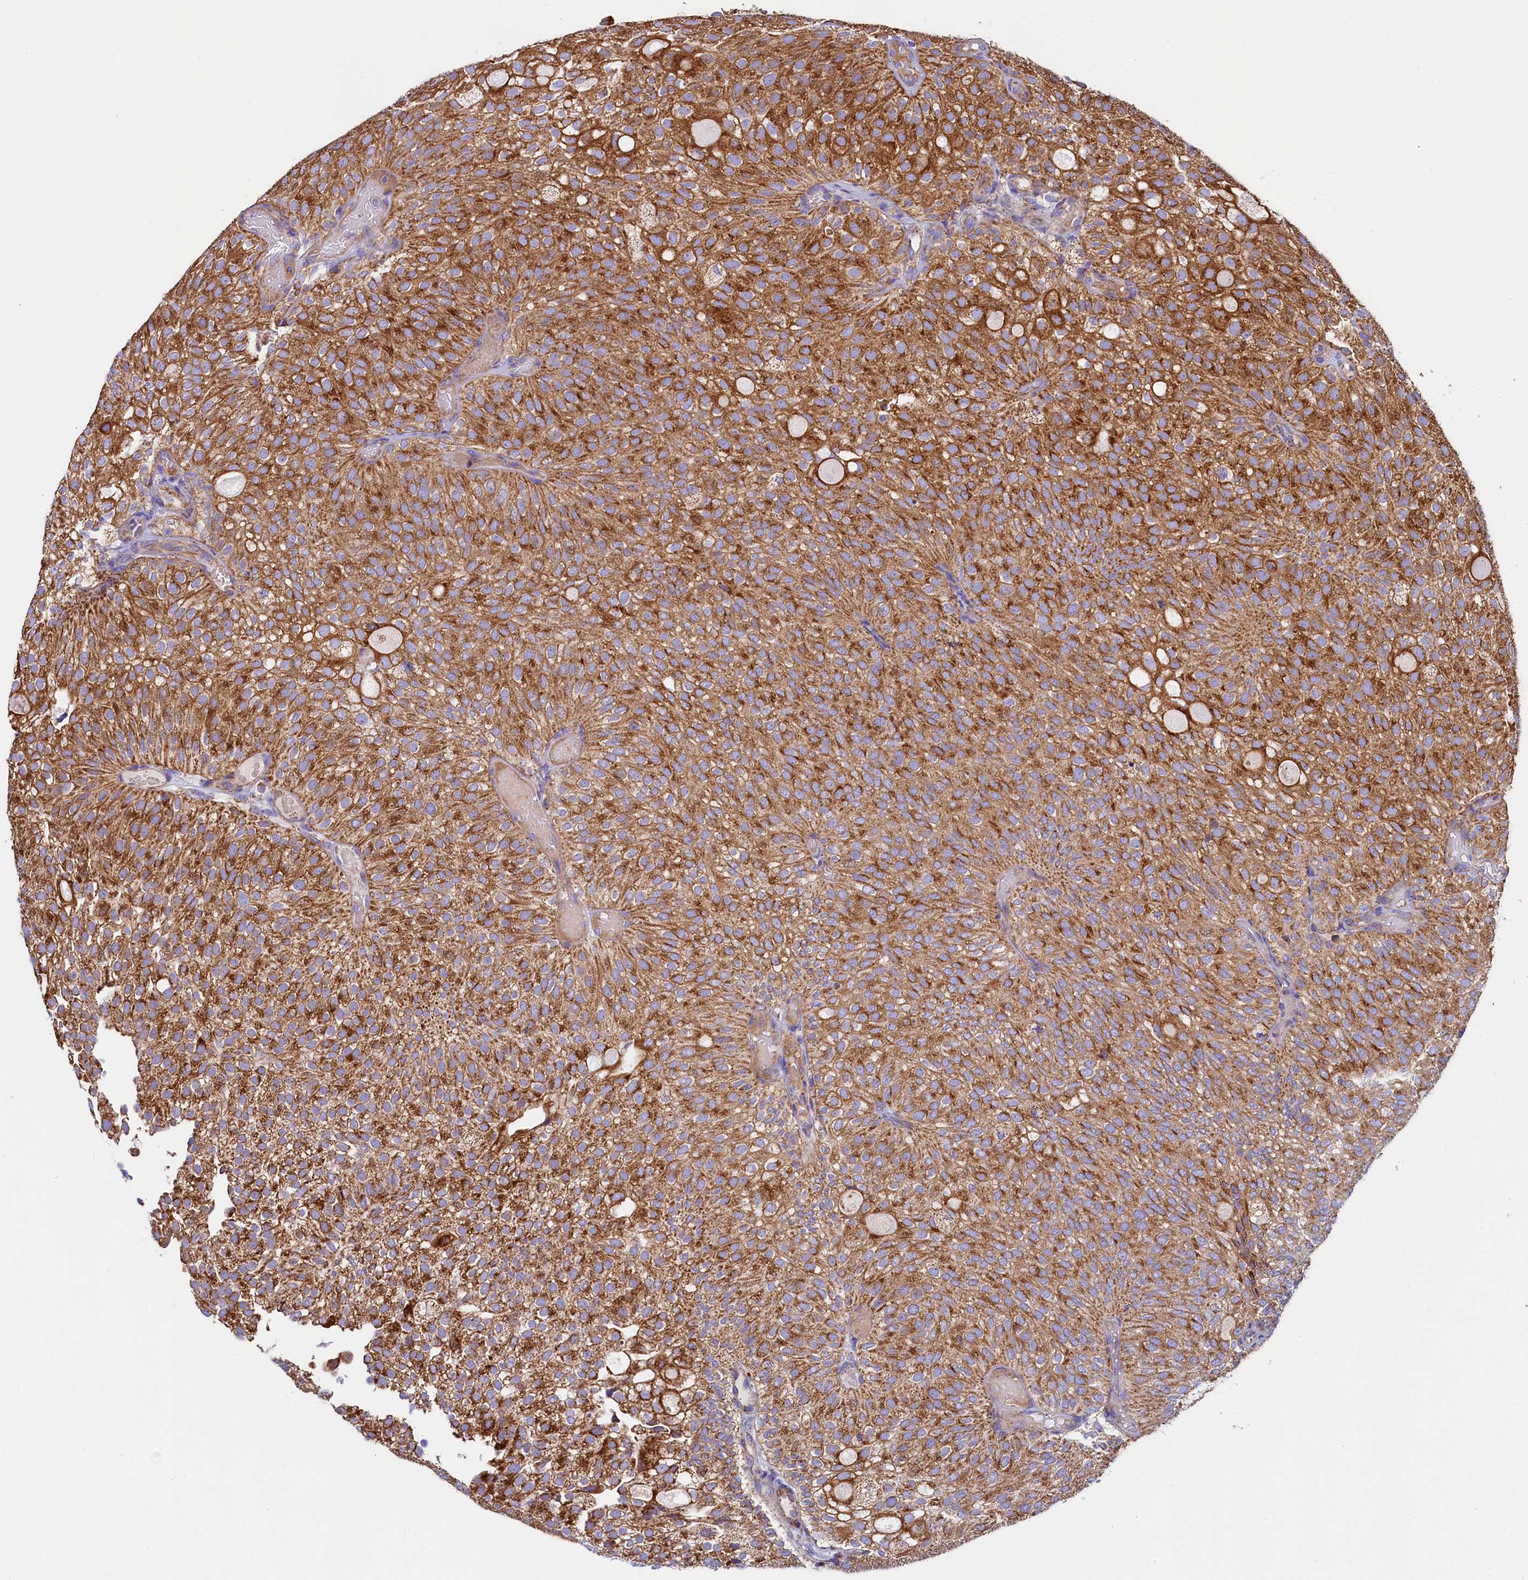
{"staining": {"intensity": "strong", "quantity": ">75%", "location": "cytoplasmic/membranous"}, "tissue": "urothelial cancer", "cell_type": "Tumor cells", "image_type": "cancer", "snomed": [{"axis": "morphology", "description": "Urothelial carcinoma, Low grade"}, {"axis": "topography", "description": "Urinary bladder"}], "caption": "Brown immunohistochemical staining in urothelial carcinoma (low-grade) displays strong cytoplasmic/membranous positivity in approximately >75% of tumor cells.", "gene": "CLYBL", "patient": {"sex": "male", "age": 78}}